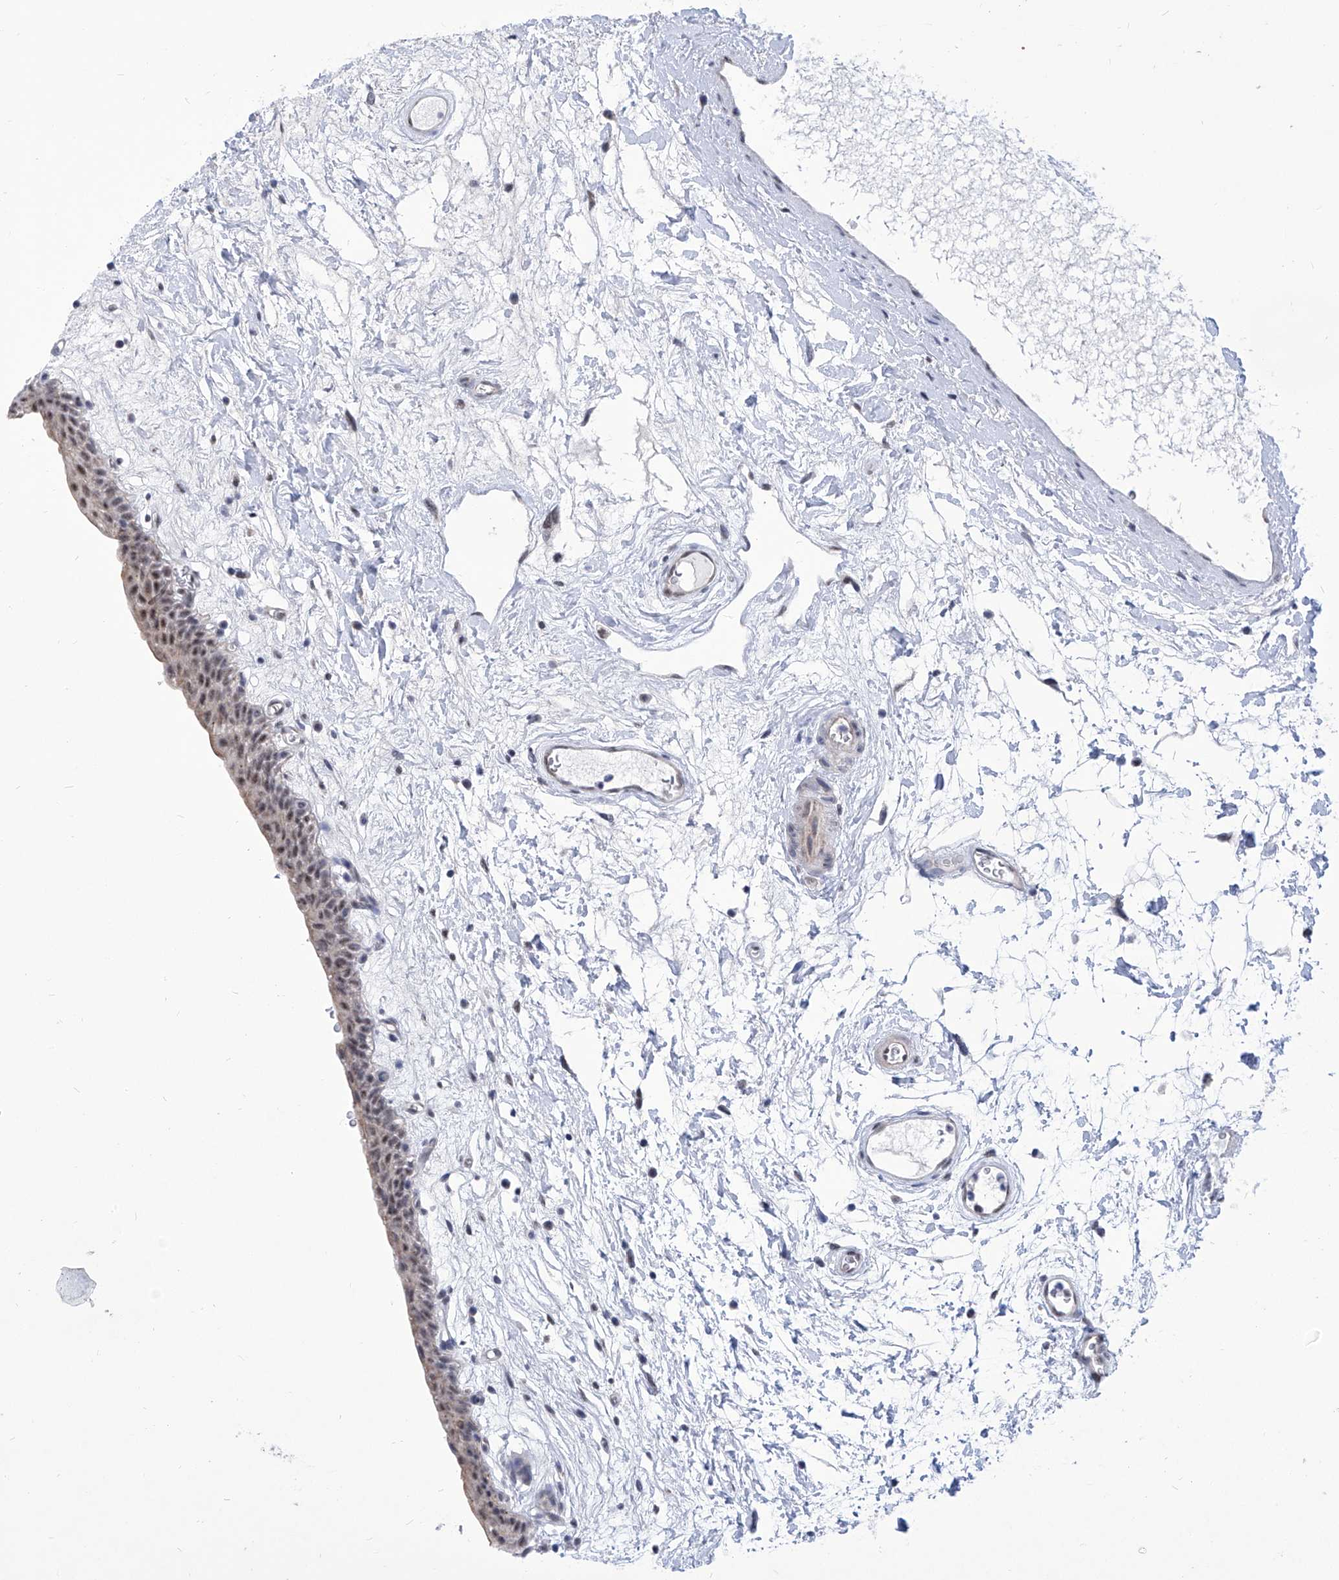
{"staining": {"intensity": "moderate", "quantity": "25%-75%", "location": "nuclear"}, "tissue": "urinary bladder", "cell_type": "Urothelial cells", "image_type": "normal", "snomed": [{"axis": "morphology", "description": "Normal tissue, NOS"}, {"axis": "topography", "description": "Urinary bladder"}], "caption": "High-magnification brightfield microscopy of unremarkable urinary bladder stained with DAB (brown) and counterstained with hematoxylin (blue). urothelial cells exhibit moderate nuclear positivity is seen in about25%-75% of cells. Nuclei are stained in blue.", "gene": "SART1", "patient": {"sex": "male", "age": 83}}